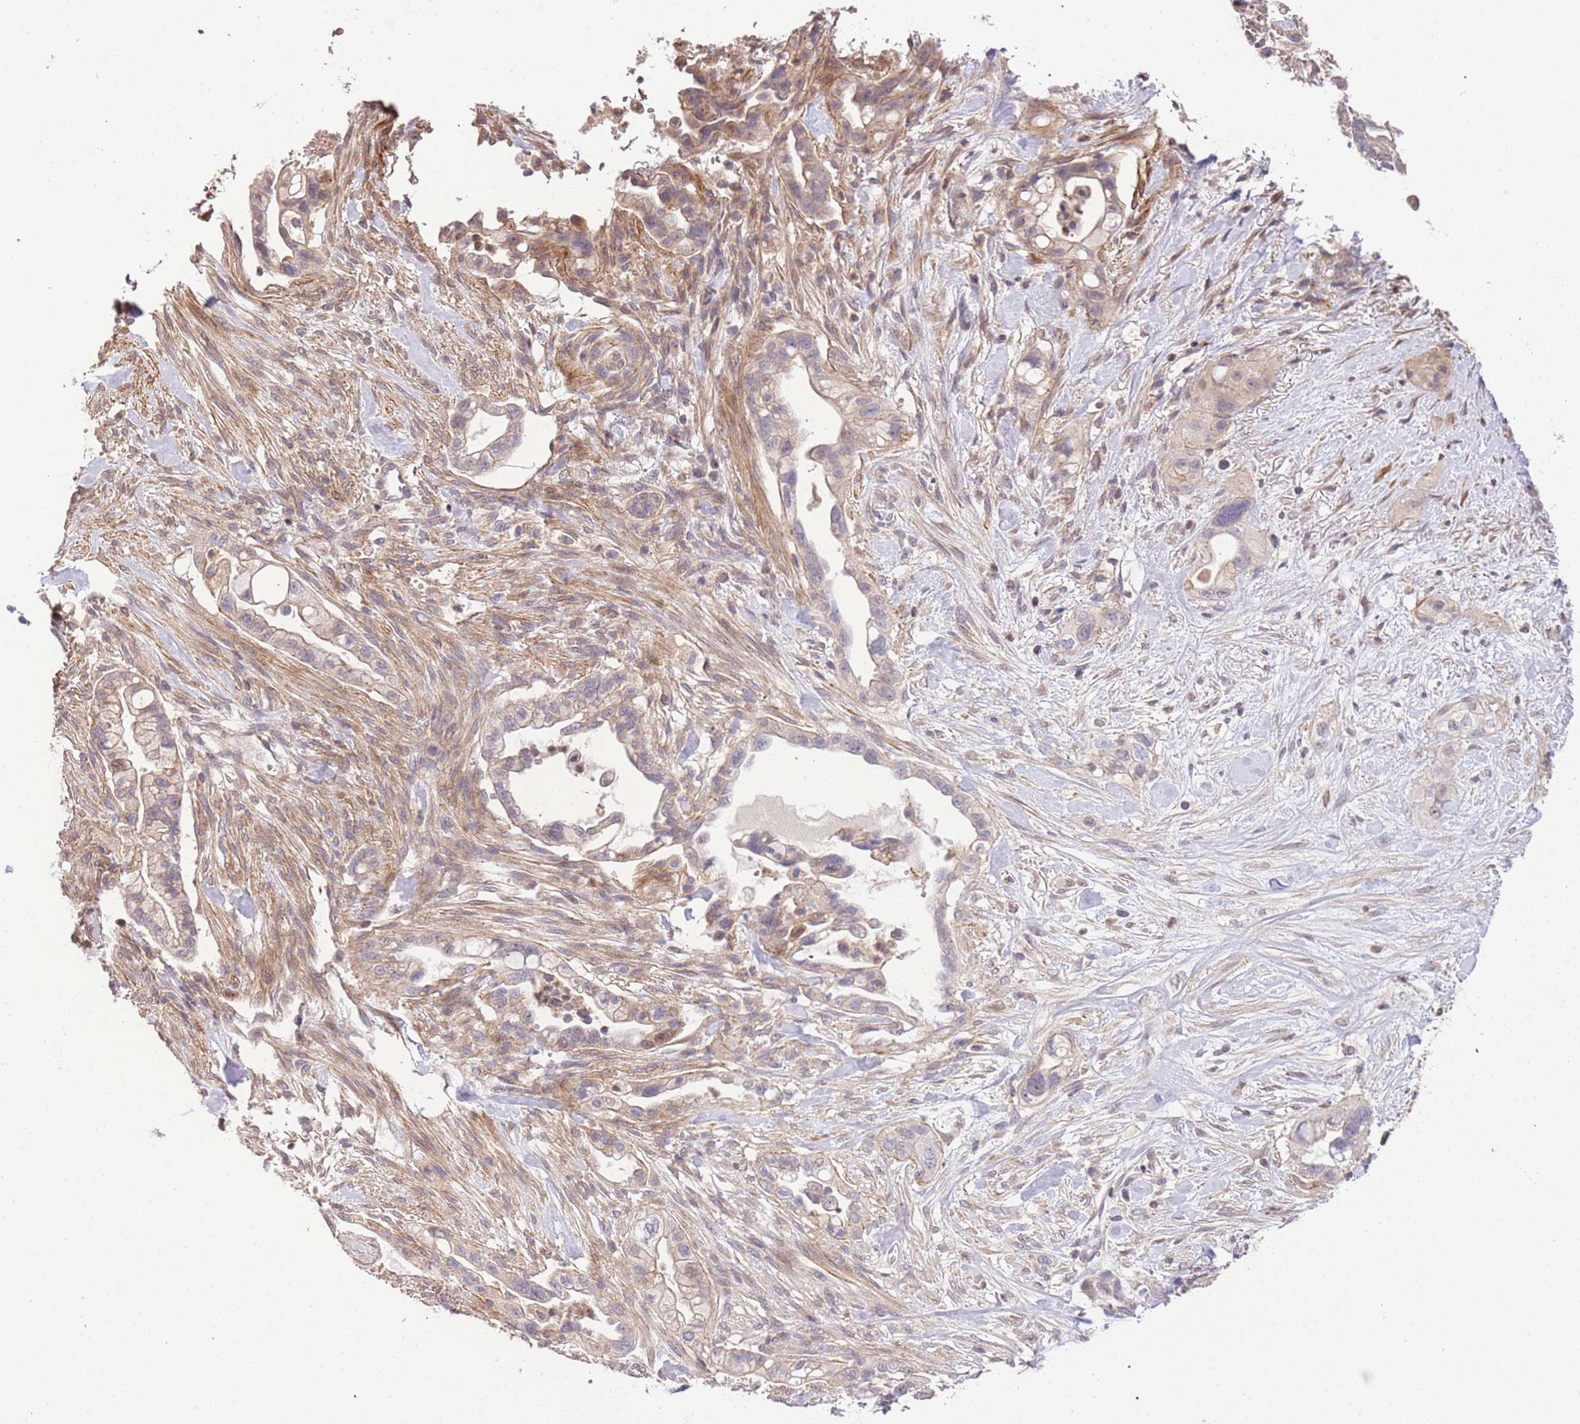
{"staining": {"intensity": "weak", "quantity": "<25%", "location": "cytoplasmic/membranous"}, "tissue": "pancreatic cancer", "cell_type": "Tumor cells", "image_type": "cancer", "snomed": [{"axis": "morphology", "description": "Adenocarcinoma, NOS"}, {"axis": "topography", "description": "Pancreas"}], "caption": "Immunohistochemical staining of pancreatic cancer (adenocarcinoma) exhibits no significant expression in tumor cells.", "gene": "SLC16A4", "patient": {"sex": "male", "age": 44}}